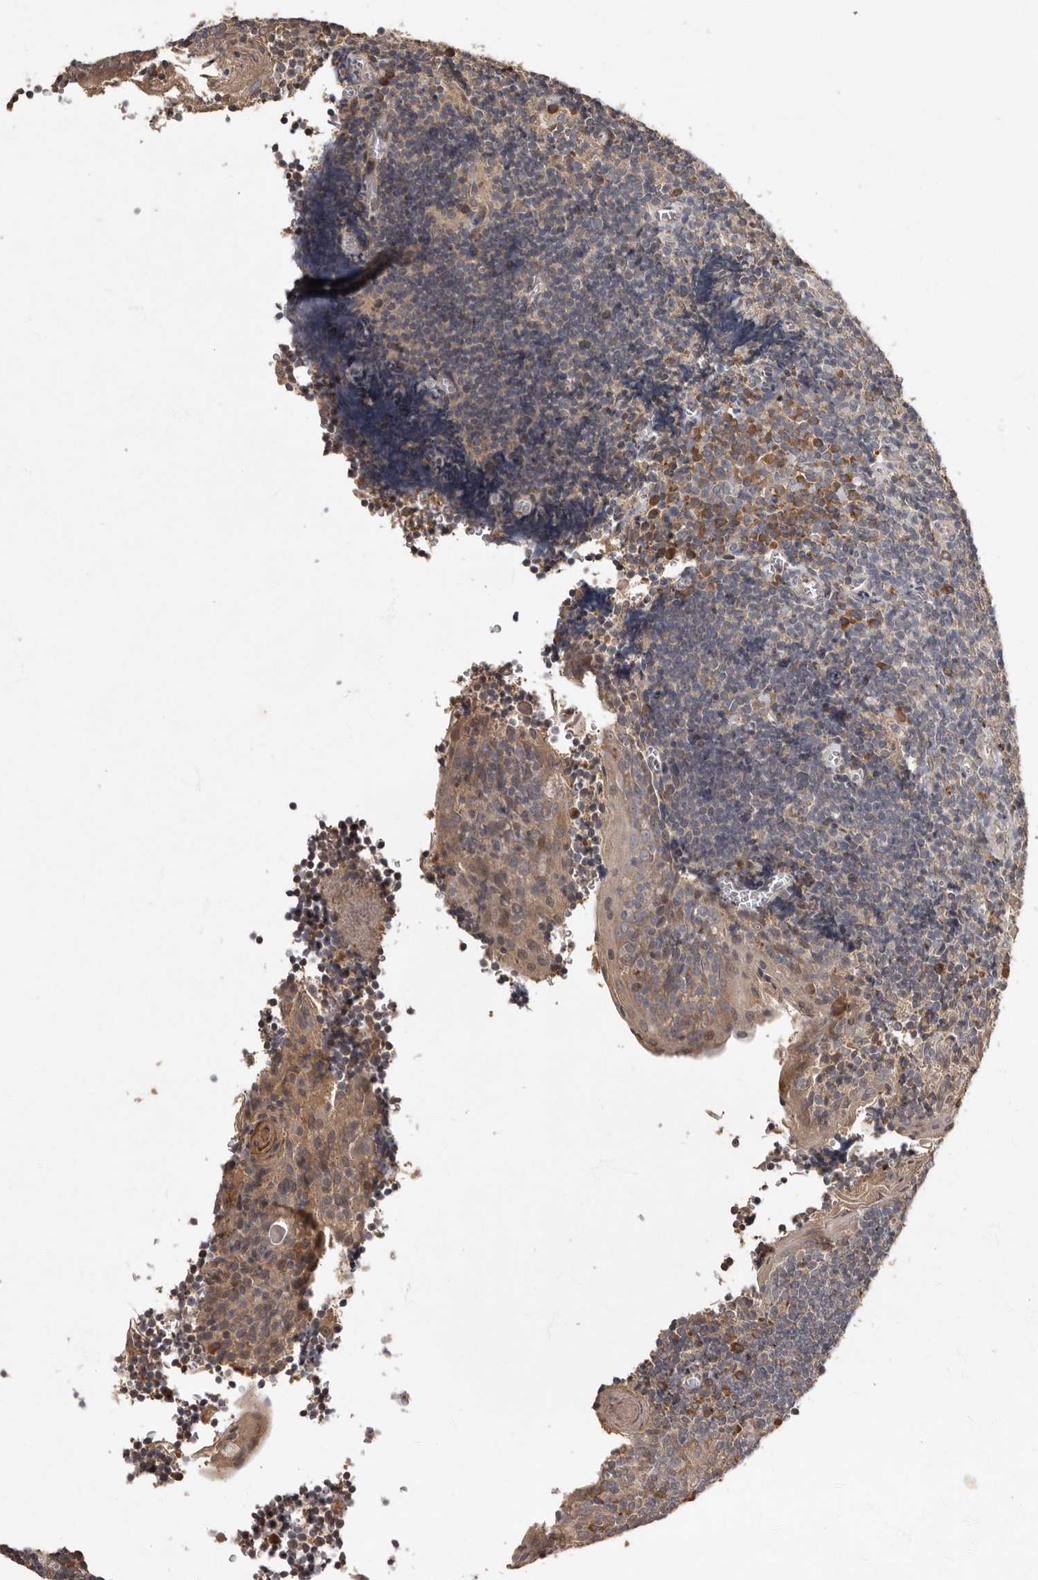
{"staining": {"intensity": "moderate", "quantity": "<25%", "location": "cytoplasmic/membranous"}, "tissue": "tonsil", "cell_type": "Germinal center cells", "image_type": "normal", "snomed": [{"axis": "morphology", "description": "Normal tissue, NOS"}, {"axis": "topography", "description": "Tonsil"}], "caption": "Tonsil stained with DAB immunohistochemistry (IHC) reveals low levels of moderate cytoplasmic/membranous expression in approximately <25% of germinal center cells. Ihc stains the protein of interest in brown and the nuclei are stained blue.", "gene": "KIF26B", "patient": {"sex": "male", "age": 27}}